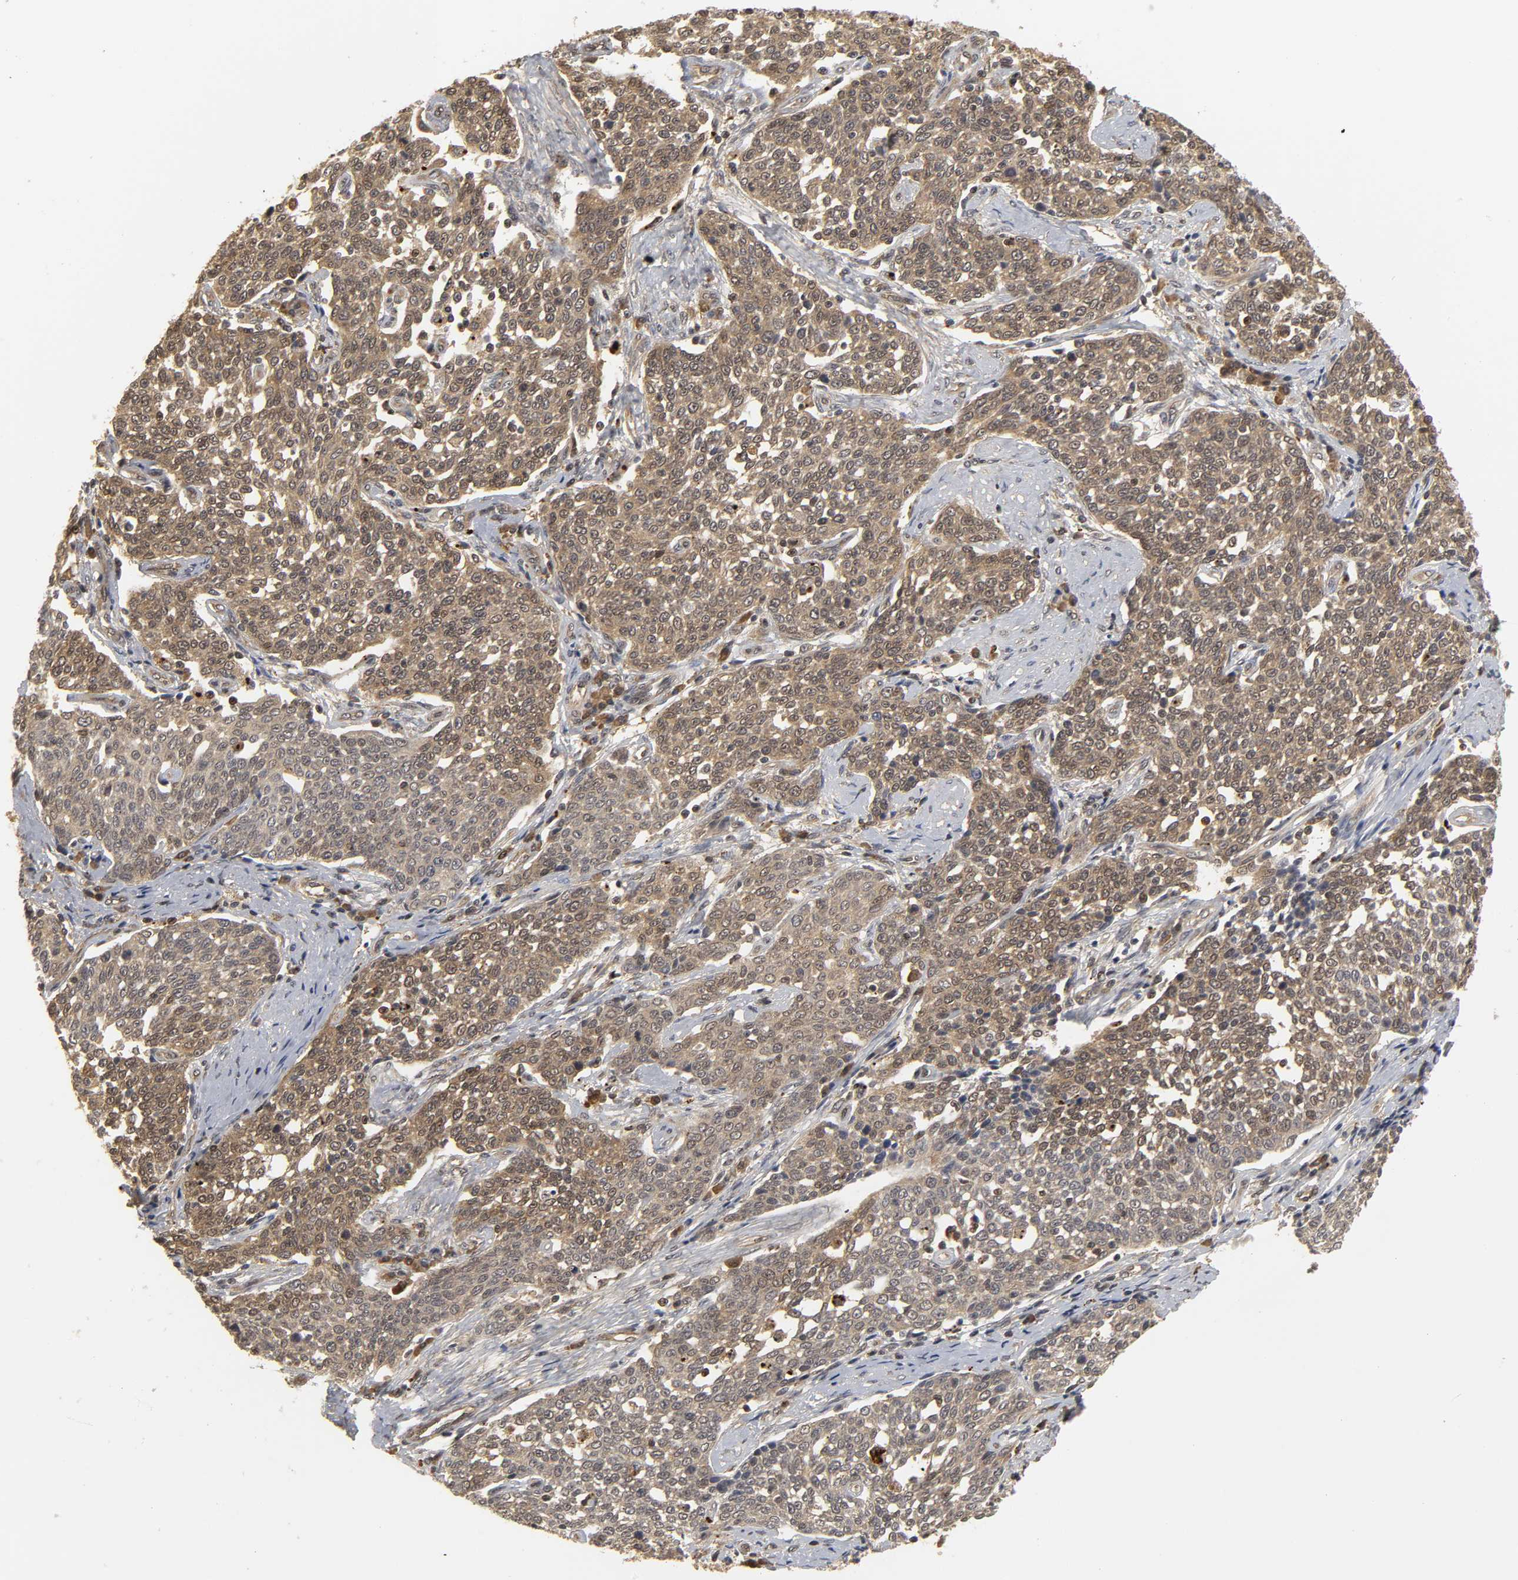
{"staining": {"intensity": "moderate", "quantity": ">75%", "location": "cytoplasmic/membranous,nuclear"}, "tissue": "cervical cancer", "cell_type": "Tumor cells", "image_type": "cancer", "snomed": [{"axis": "morphology", "description": "Squamous cell carcinoma, NOS"}, {"axis": "topography", "description": "Cervix"}], "caption": "Protein expression analysis of human cervical squamous cell carcinoma reveals moderate cytoplasmic/membranous and nuclear staining in about >75% of tumor cells. The staining was performed using DAB to visualize the protein expression in brown, while the nuclei were stained in blue with hematoxylin (Magnification: 20x).", "gene": "PARK7", "patient": {"sex": "female", "age": 34}}